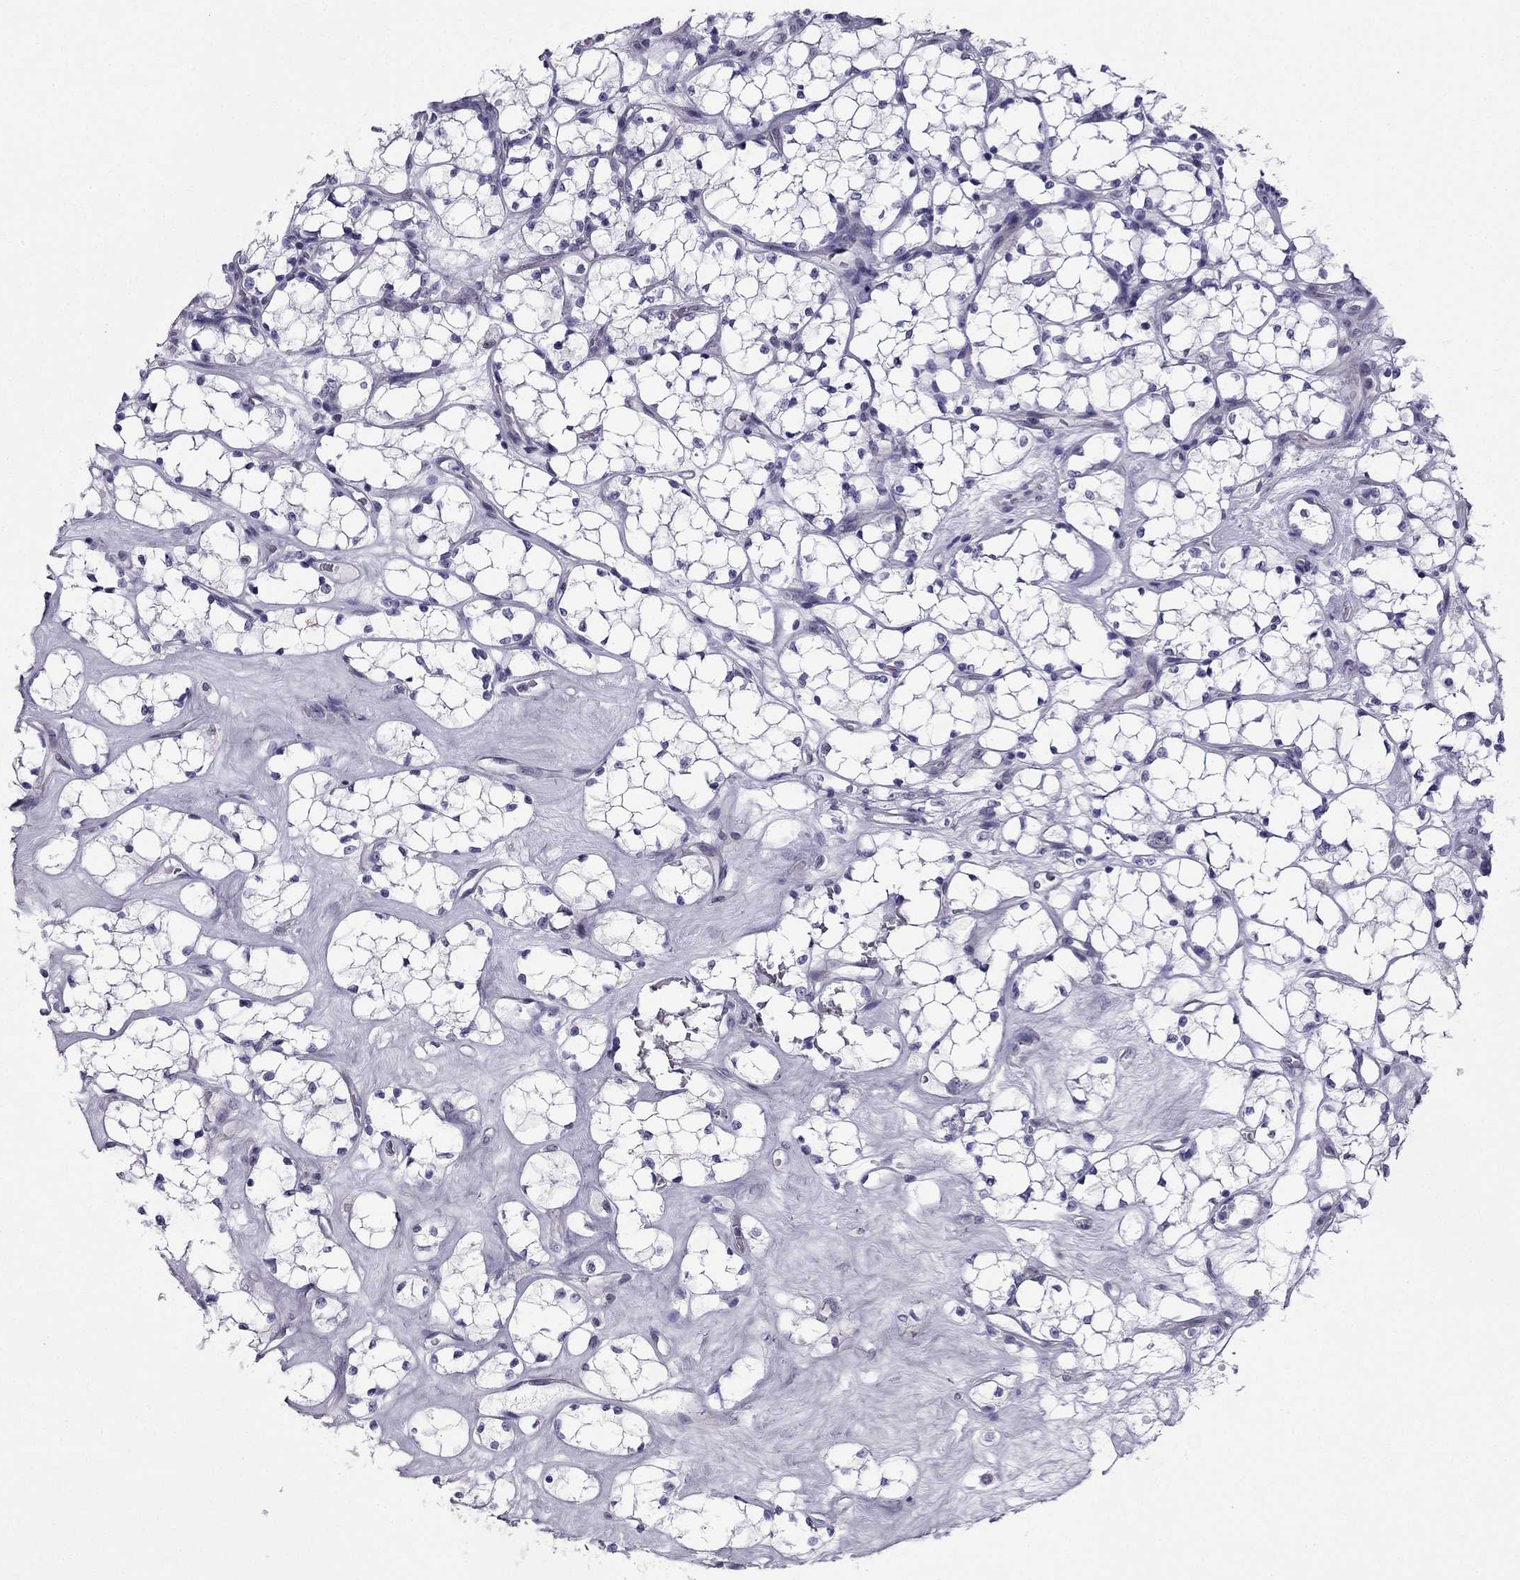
{"staining": {"intensity": "negative", "quantity": "none", "location": "none"}, "tissue": "renal cancer", "cell_type": "Tumor cells", "image_type": "cancer", "snomed": [{"axis": "morphology", "description": "Adenocarcinoma, NOS"}, {"axis": "topography", "description": "Kidney"}], "caption": "Immunohistochemistry micrograph of renal adenocarcinoma stained for a protein (brown), which demonstrates no positivity in tumor cells.", "gene": "POM121L12", "patient": {"sex": "female", "age": 69}}